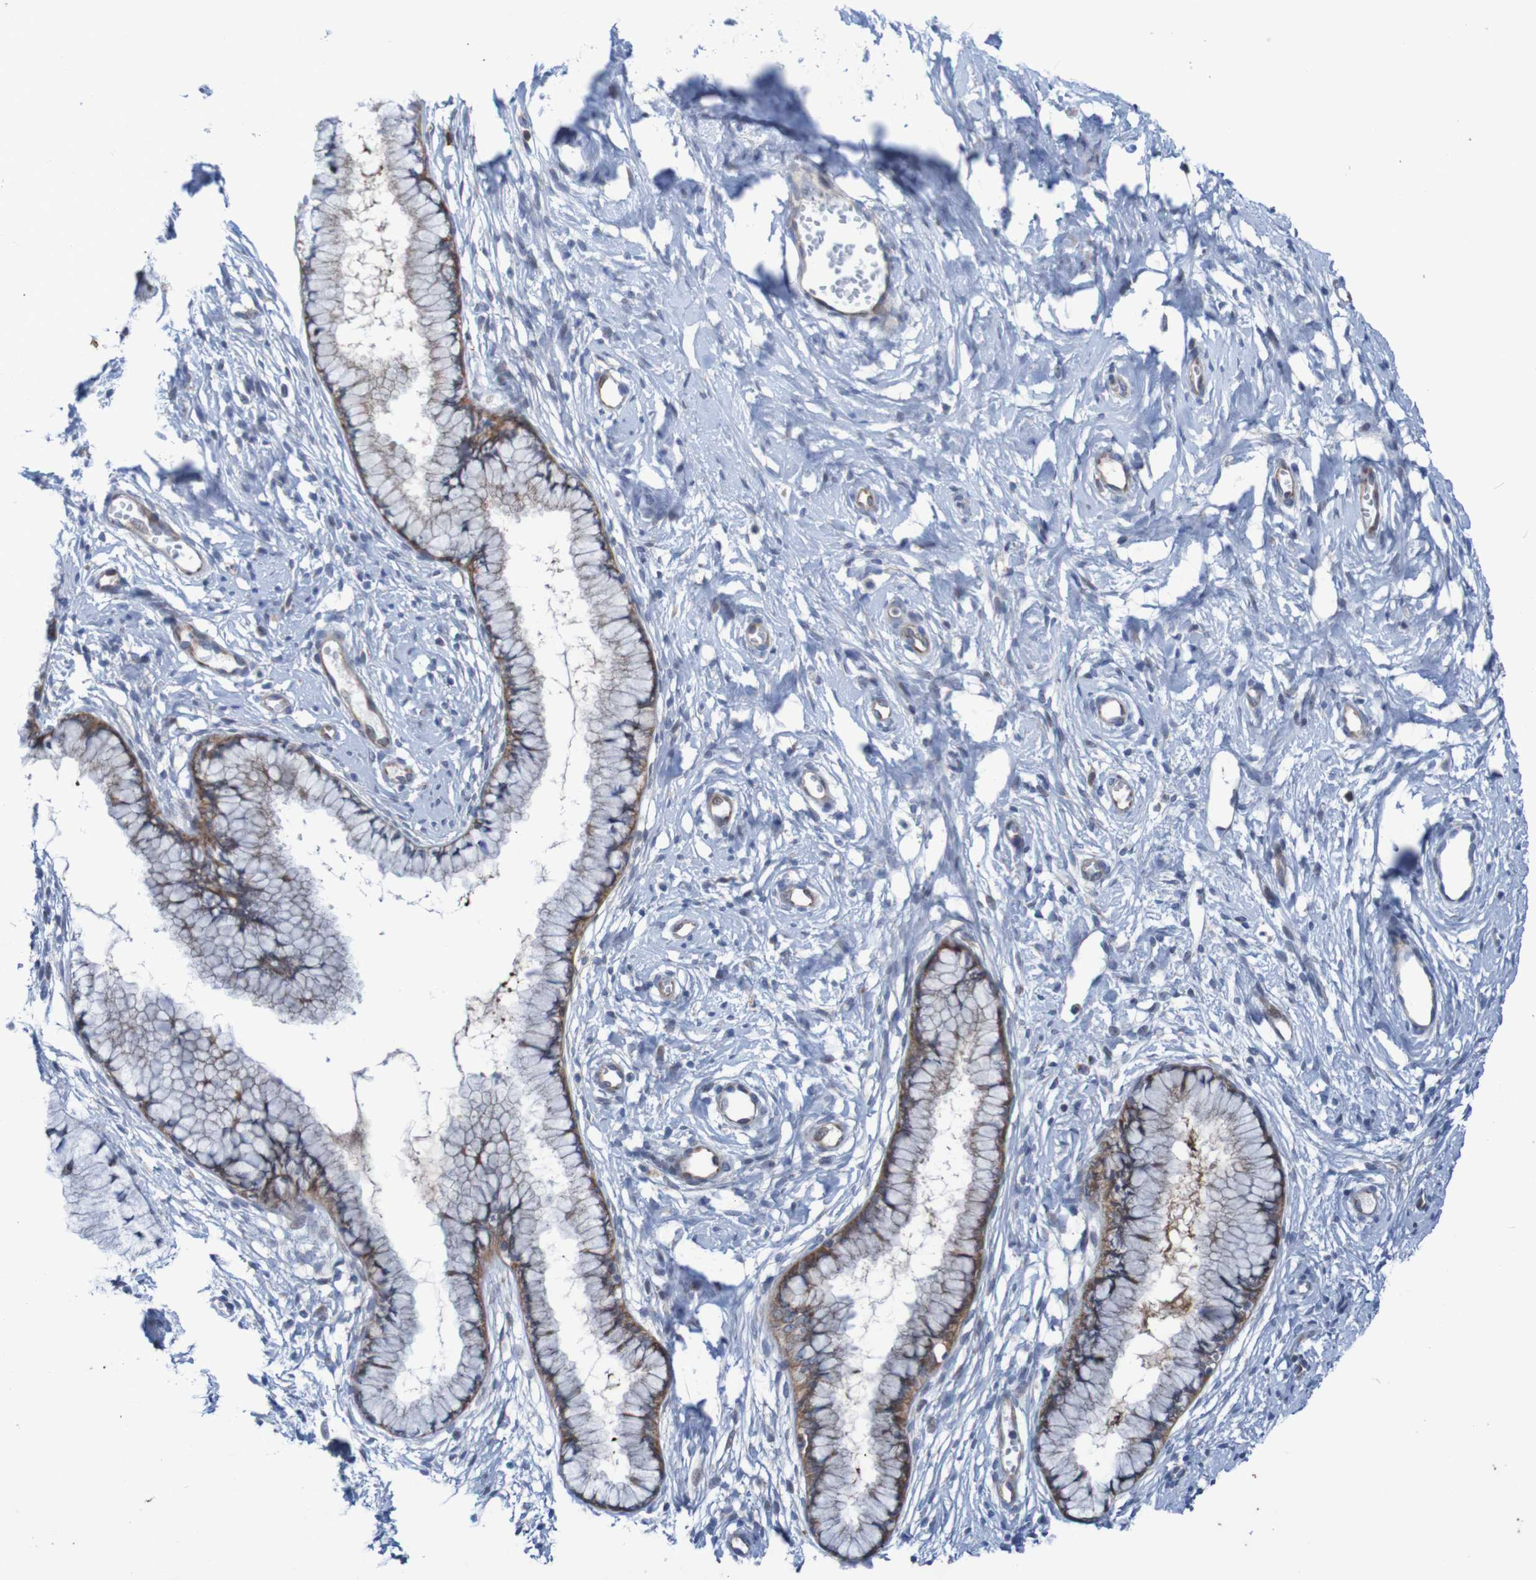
{"staining": {"intensity": "moderate", "quantity": "25%-75%", "location": "cytoplasmic/membranous"}, "tissue": "cervix", "cell_type": "Glandular cells", "image_type": "normal", "snomed": [{"axis": "morphology", "description": "Normal tissue, NOS"}, {"axis": "topography", "description": "Cervix"}], "caption": "Glandular cells show moderate cytoplasmic/membranous staining in approximately 25%-75% of cells in unremarkable cervix.", "gene": "ANGPT4", "patient": {"sex": "female", "age": 65}}